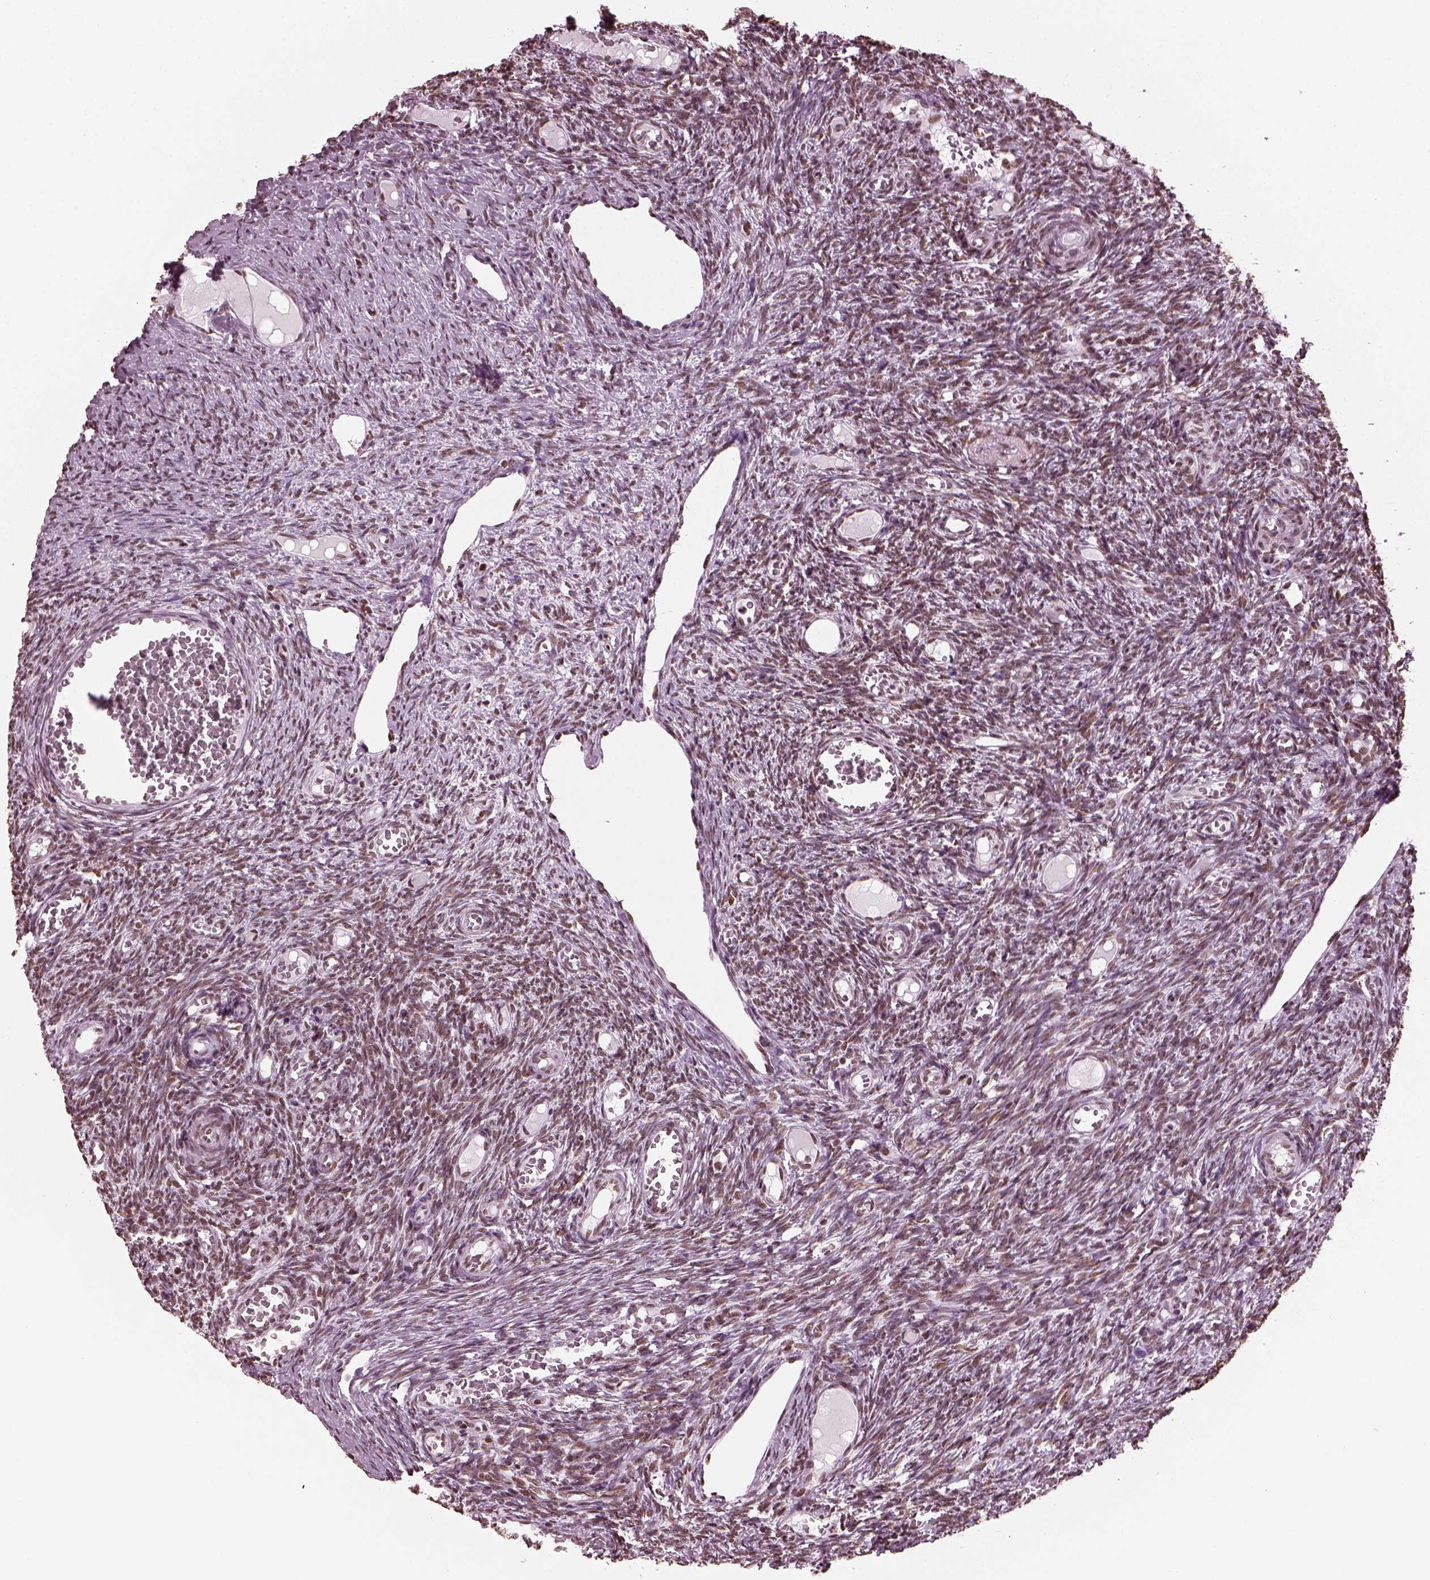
{"staining": {"intensity": "moderate", "quantity": ">75%", "location": "nuclear"}, "tissue": "ovary", "cell_type": "Follicle cells", "image_type": "normal", "snomed": [{"axis": "morphology", "description": "Normal tissue, NOS"}, {"axis": "topography", "description": "Ovary"}], "caption": "Ovary stained with a brown dye displays moderate nuclear positive staining in about >75% of follicle cells.", "gene": "CBFA2T3", "patient": {"sex": "female", "age": 39}}